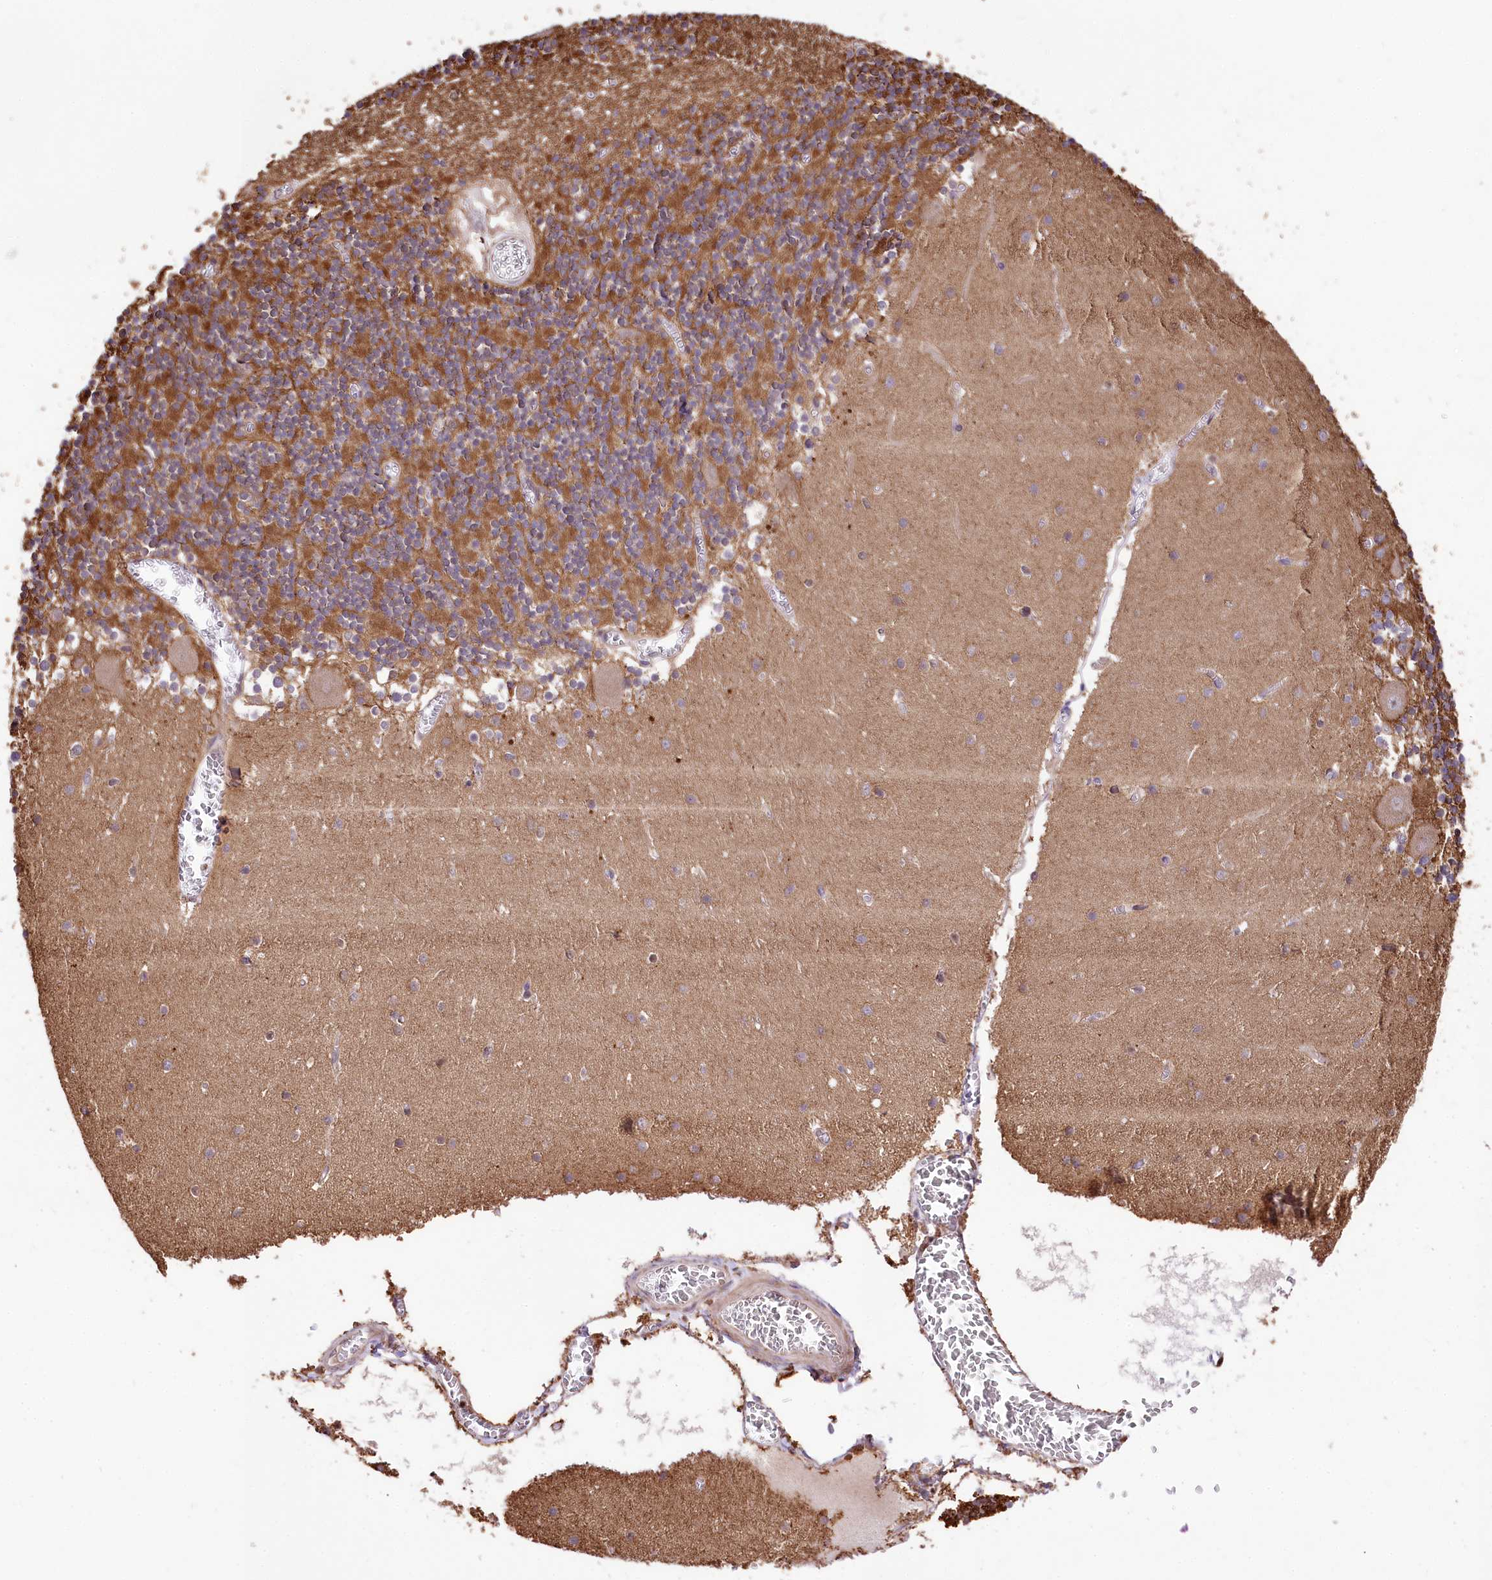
{"staining": {"intensity": "moderate", "quantity": "25%-75%", "location": "cytoplasmic/membranous"}, "tissue": "cerebellum", "cell_type": "Cells in granular layer", "image_type": "normal", "snomed": [{"axis": "morphology", "description": "Normal tissue, NOS"}, {"axis": "topography", "description": "Cerebellum"}], "caption": "Benign cerebellum displays moderate cytoplasmic/membranous positivity in approximately 25%-75% of cells in granular layer, visualized by immunohistochemistry.", "gene": "FIGN", "patient": {"sex": "female", "age": 28}}